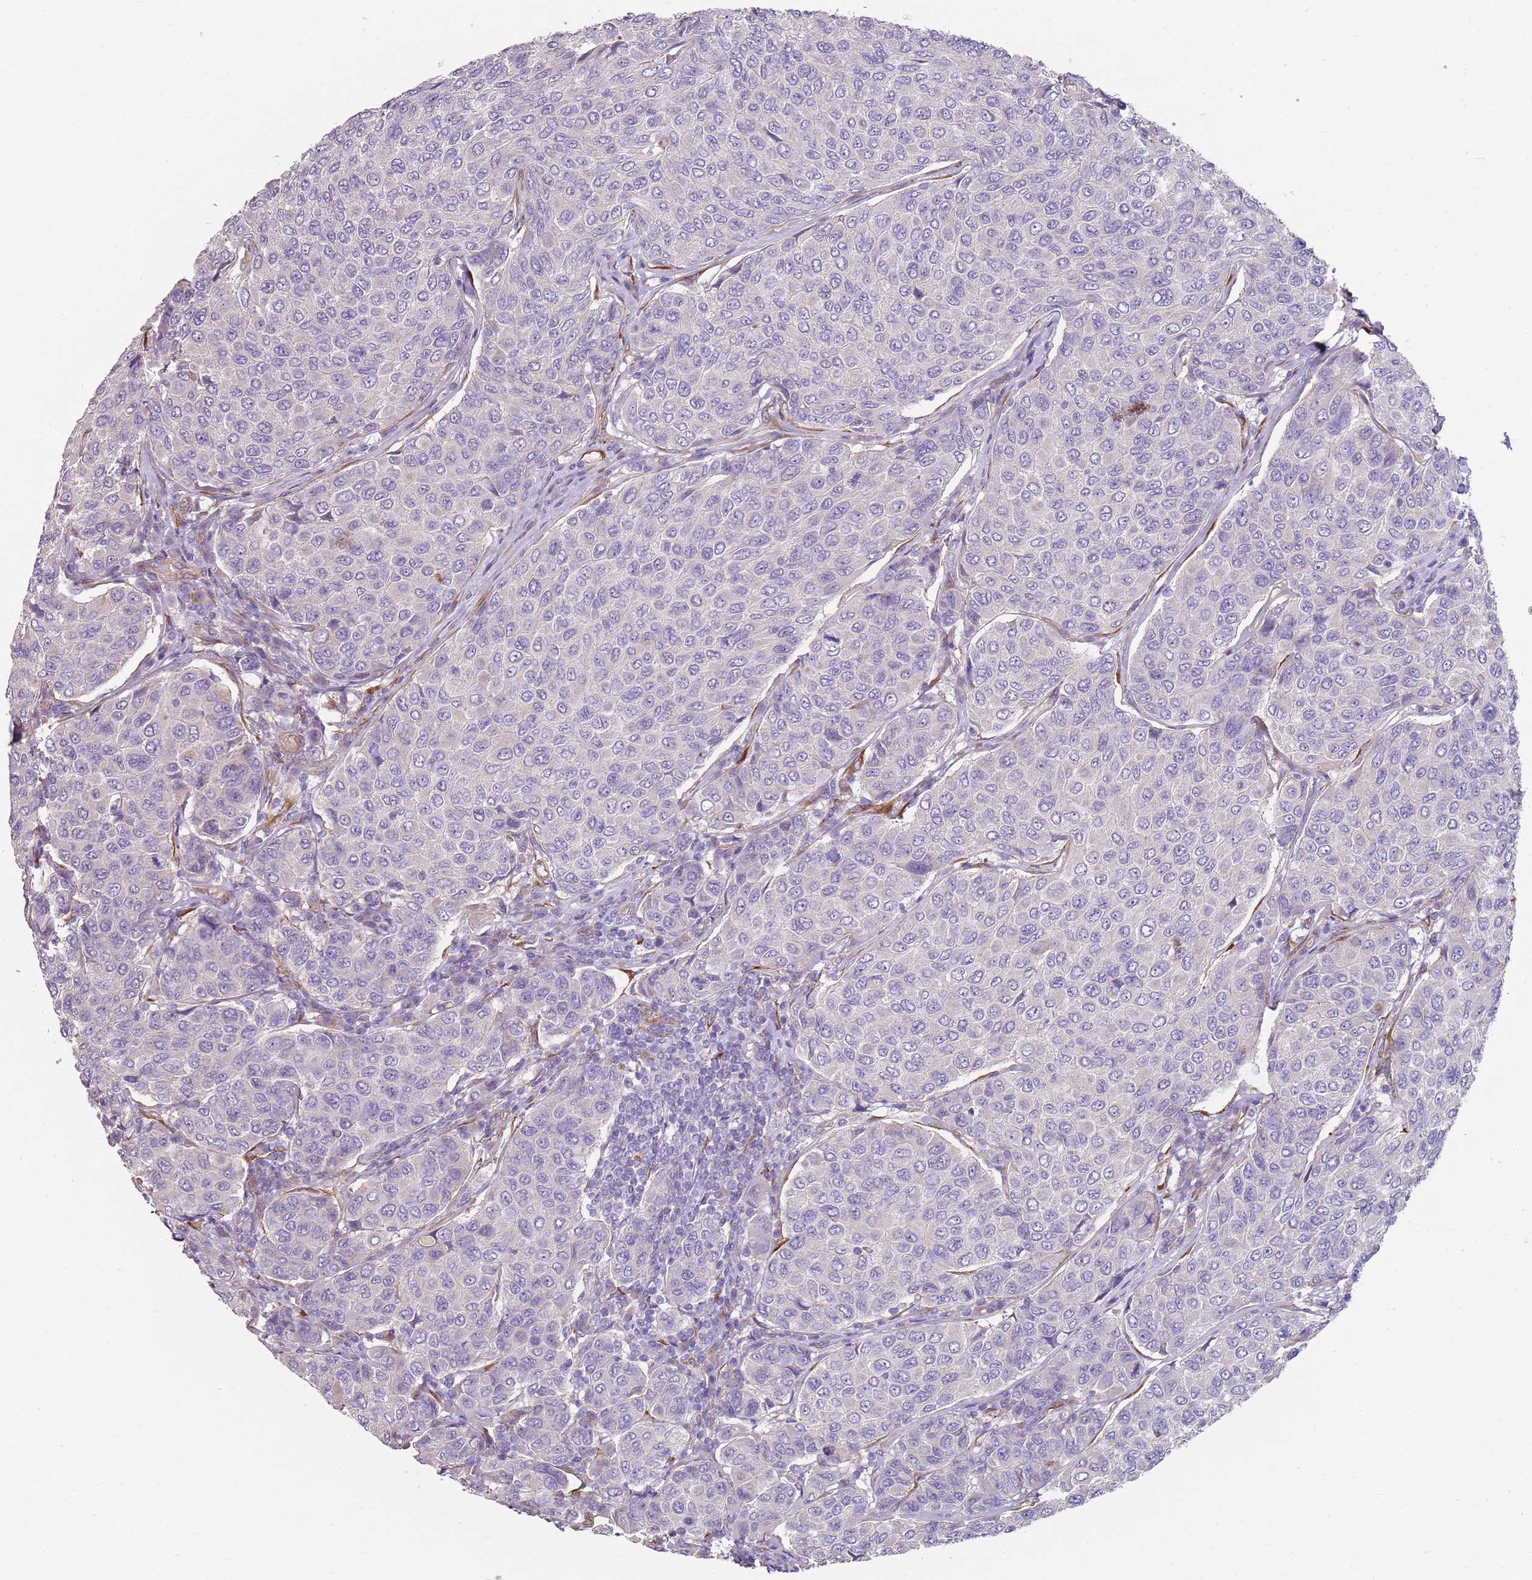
{"staining": {"intensity": "negative", "quantity": "none", "location": "none"}, "tissue": "breast cancer", "cell_type": "Tumor cells", "image_type": "cancer", "snomed": [{"axis": "morphology", "description": "Duct carcinoma"}, {"axis": "topography", "description": "Breast"}], "caption": "Tumor cells are negative for protein expression in human intraductal carcinoma (breast).", "gene": "PHLPP2", "patient": {"sex": "female", "age": 55}}